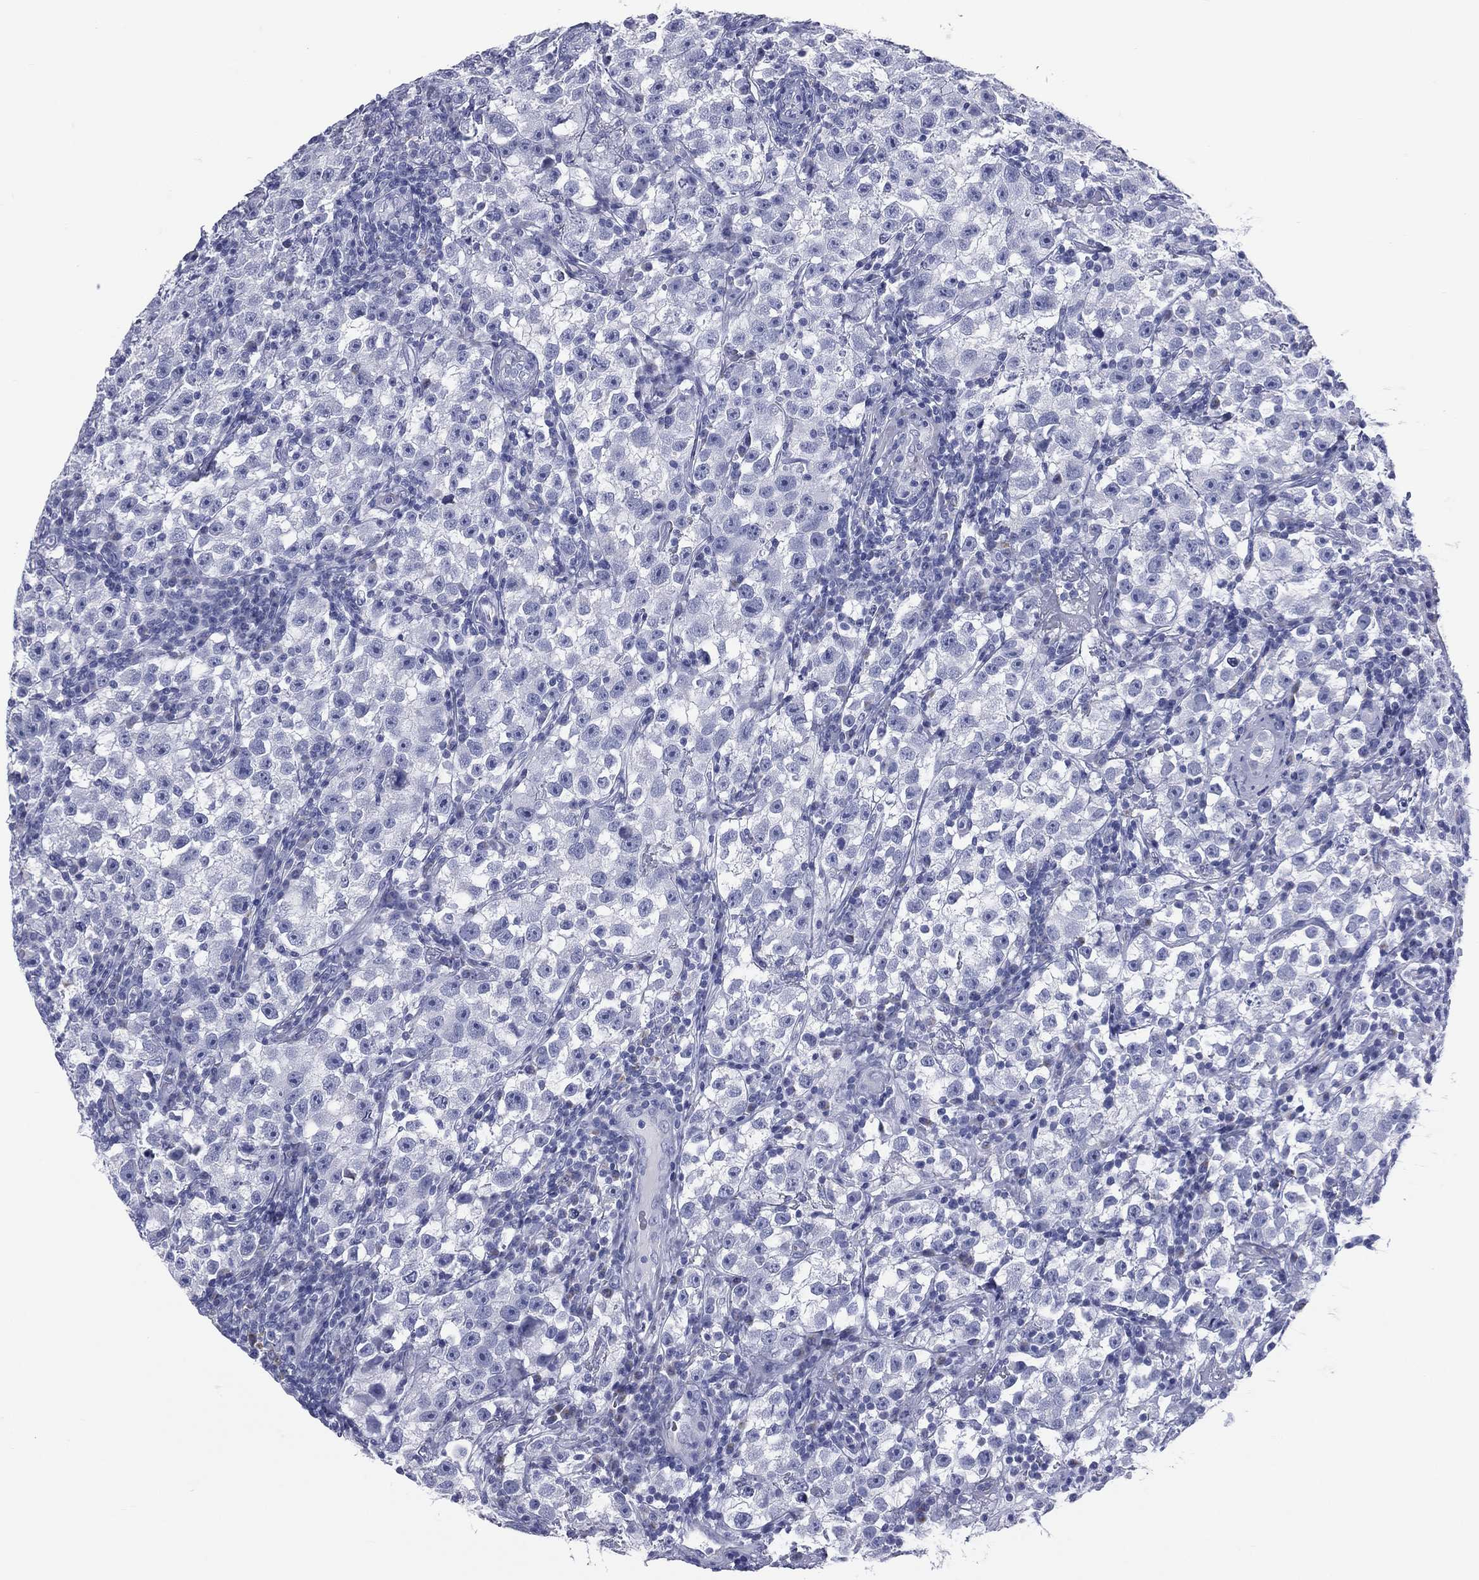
{"staining": {"intensity": "negative", "quantity": "none", "location": "none"}, "tissue": "testis cancer", "cell_type": "Tumor cells", "image_type": "cancer", "snomed": [{"axis": "morphology", "description": "Seminoma, NOS"}, {"axis": "topography", "description": "Testis"}], "caption": "High magnification brightfield microscopy of testis cancer stained with DAB (brown) and counterstained with hematoxylin (blue): tumor cells show no significant positivity. Nuclei are stained in blue.", "gene": "MLN", "patient": {"sex": "male", "age": 22}}